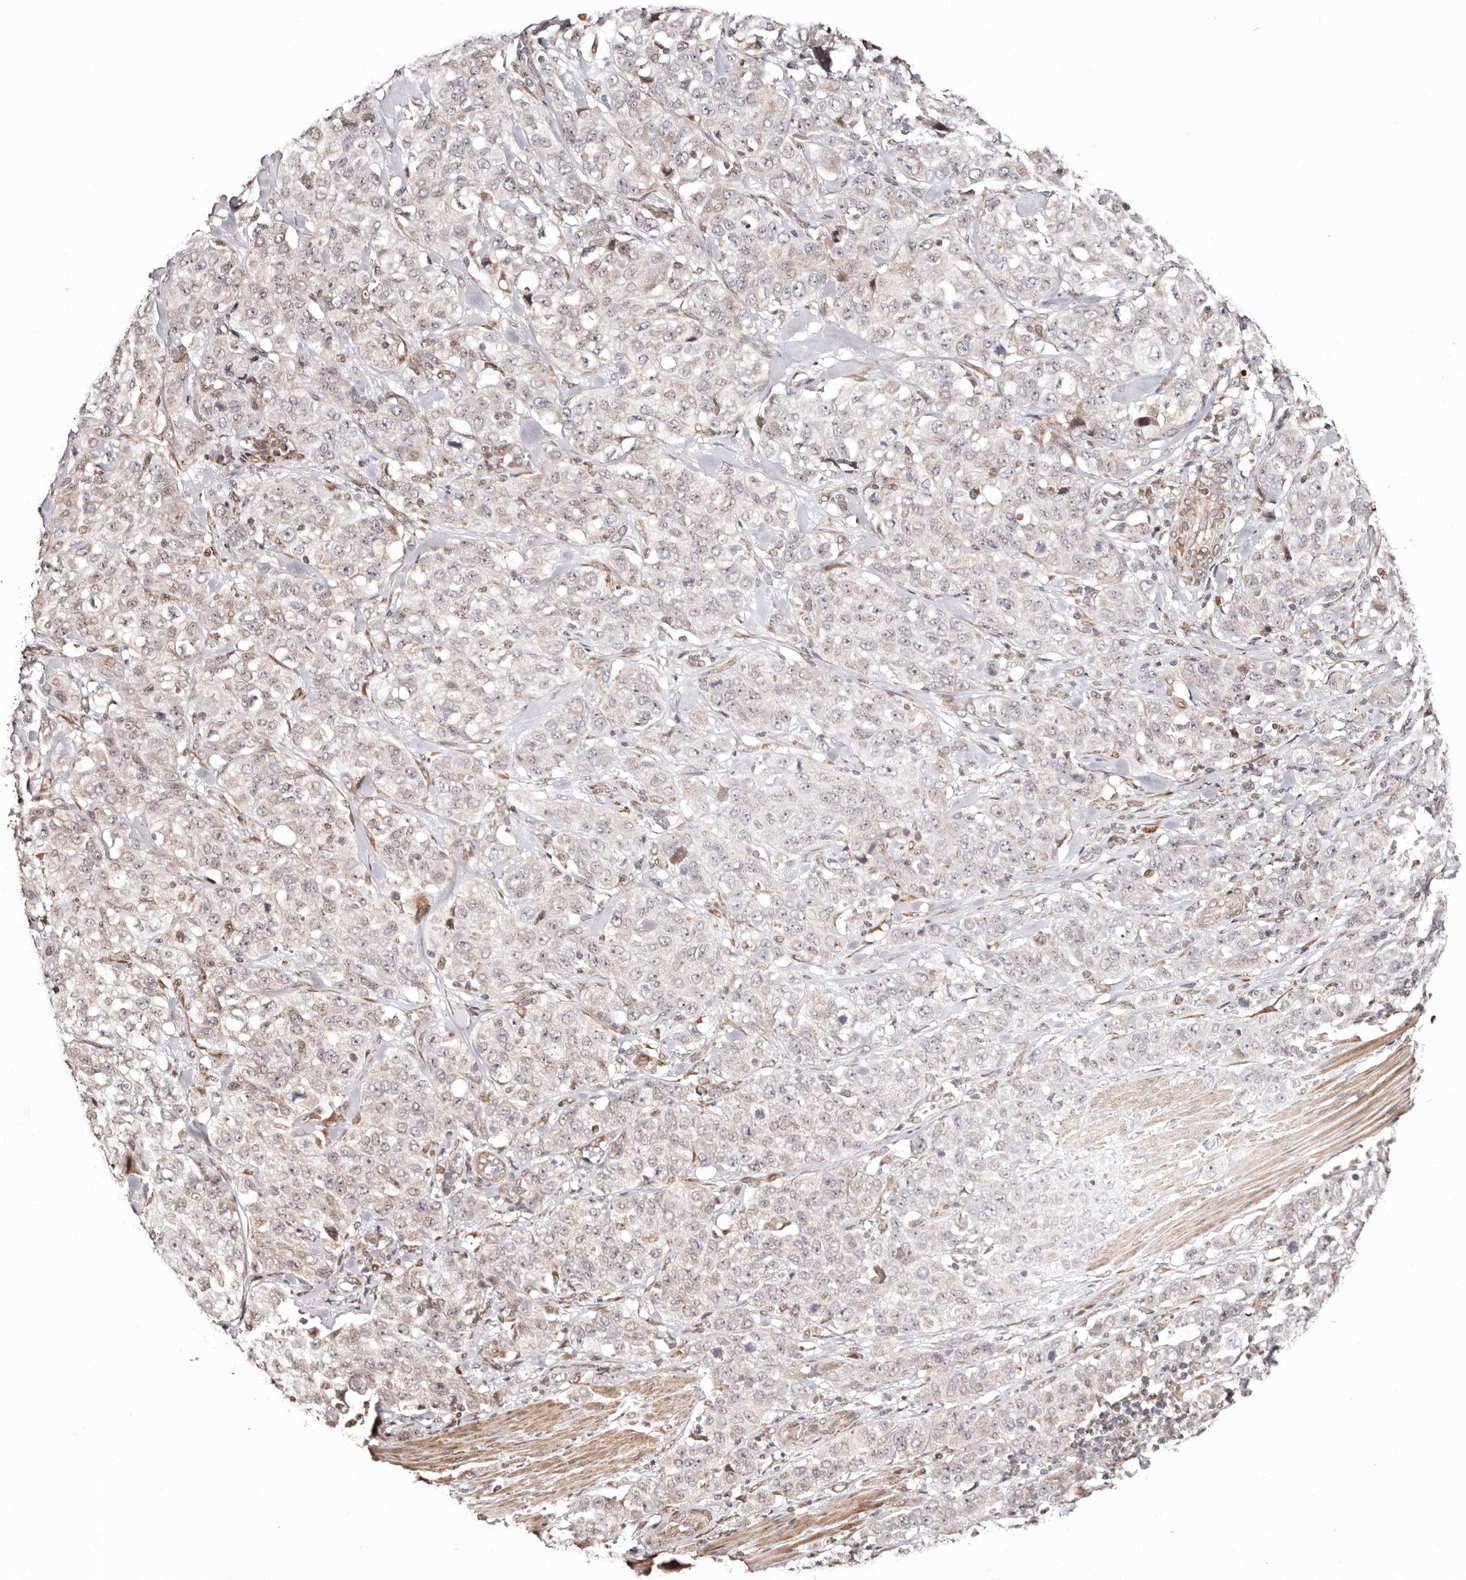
{"staining": {"intensity": "negative", "quantity": "none", "location": "none"}, "tissue": "stomach cancer", "cell_type": "Tumor cells", "image_type": "cancer", "snomed": [{"axis": "morphology", "description": "Adenocarcinoma, NOS"}, {"axis": "topography", "description": "Stomach"}], "caption": "This is a histopathology image of immunohistochemistry (IHC) staining of stomach cancer (adenocarcinoma), which shows no expression in tumor cells.", "gene": "HIVEP3", "patient": {"sex": "male", "age": 48}}